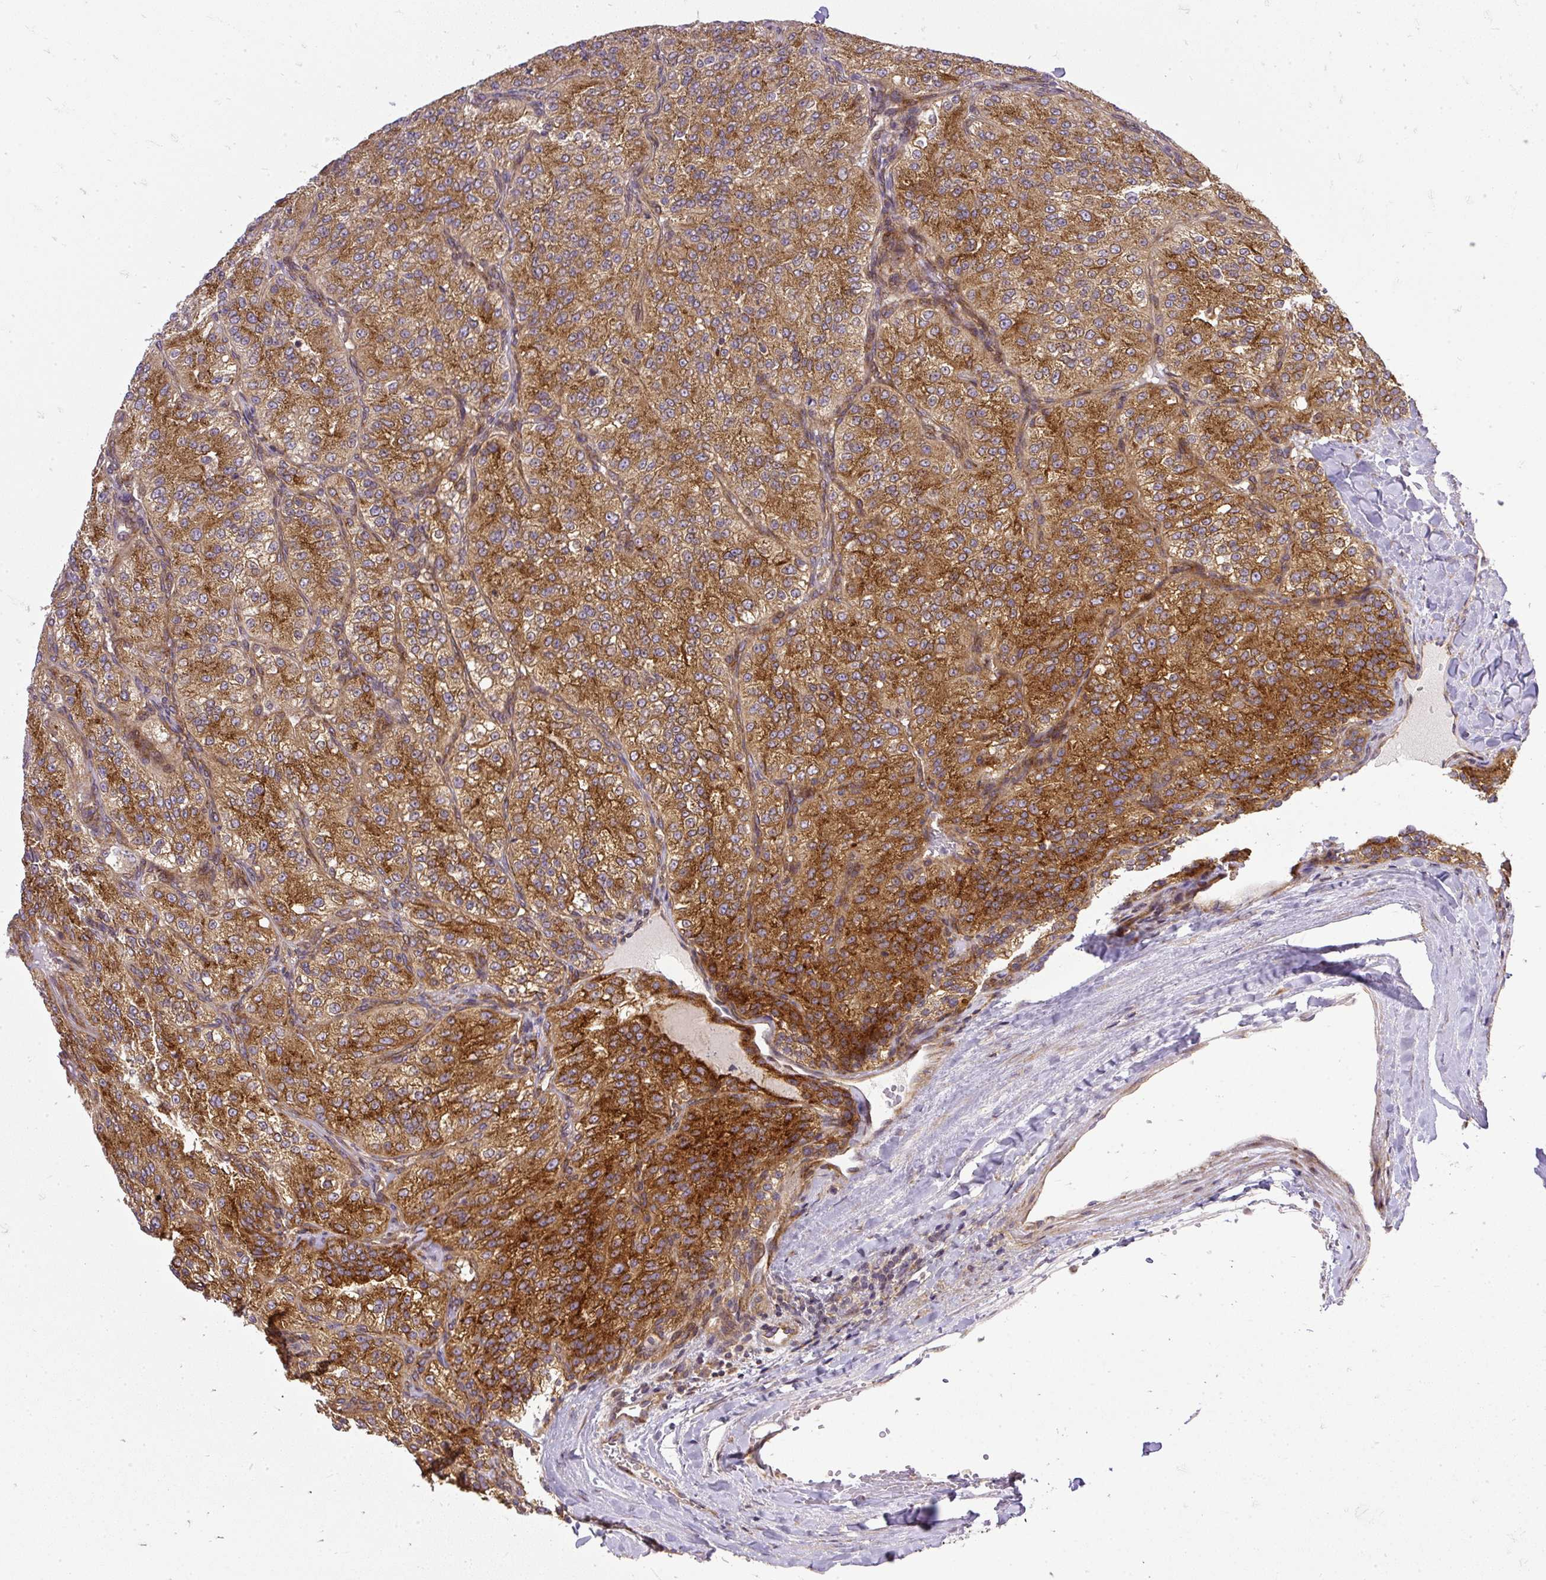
{"staining": {"intensity": "strong", "quantity": ">75%", "location": "cytoplasmic/membranous"}, "tissue": "renal cancer", "cell_type": "Tumor cells", "image_type": "cancer", "snomed": [{"axis": "morphology", "description": "Adenocarcinoma, NOS"}, {"axis": "topography", "description": "Kidney"}], "caption": "A high amount of strong cytoplasmic/membranous positivity is appreciated in approximately >75% of tumor cells in renal adenocarcinoma tissue. (Stains: DAB (3,3'-diaminobenzidine) in brown, nuclei in blue, Microscopy: brightfield microscopy at high magnification).", "gene": "TRIM17", "patient": {"sex": "female", "age": 63}}